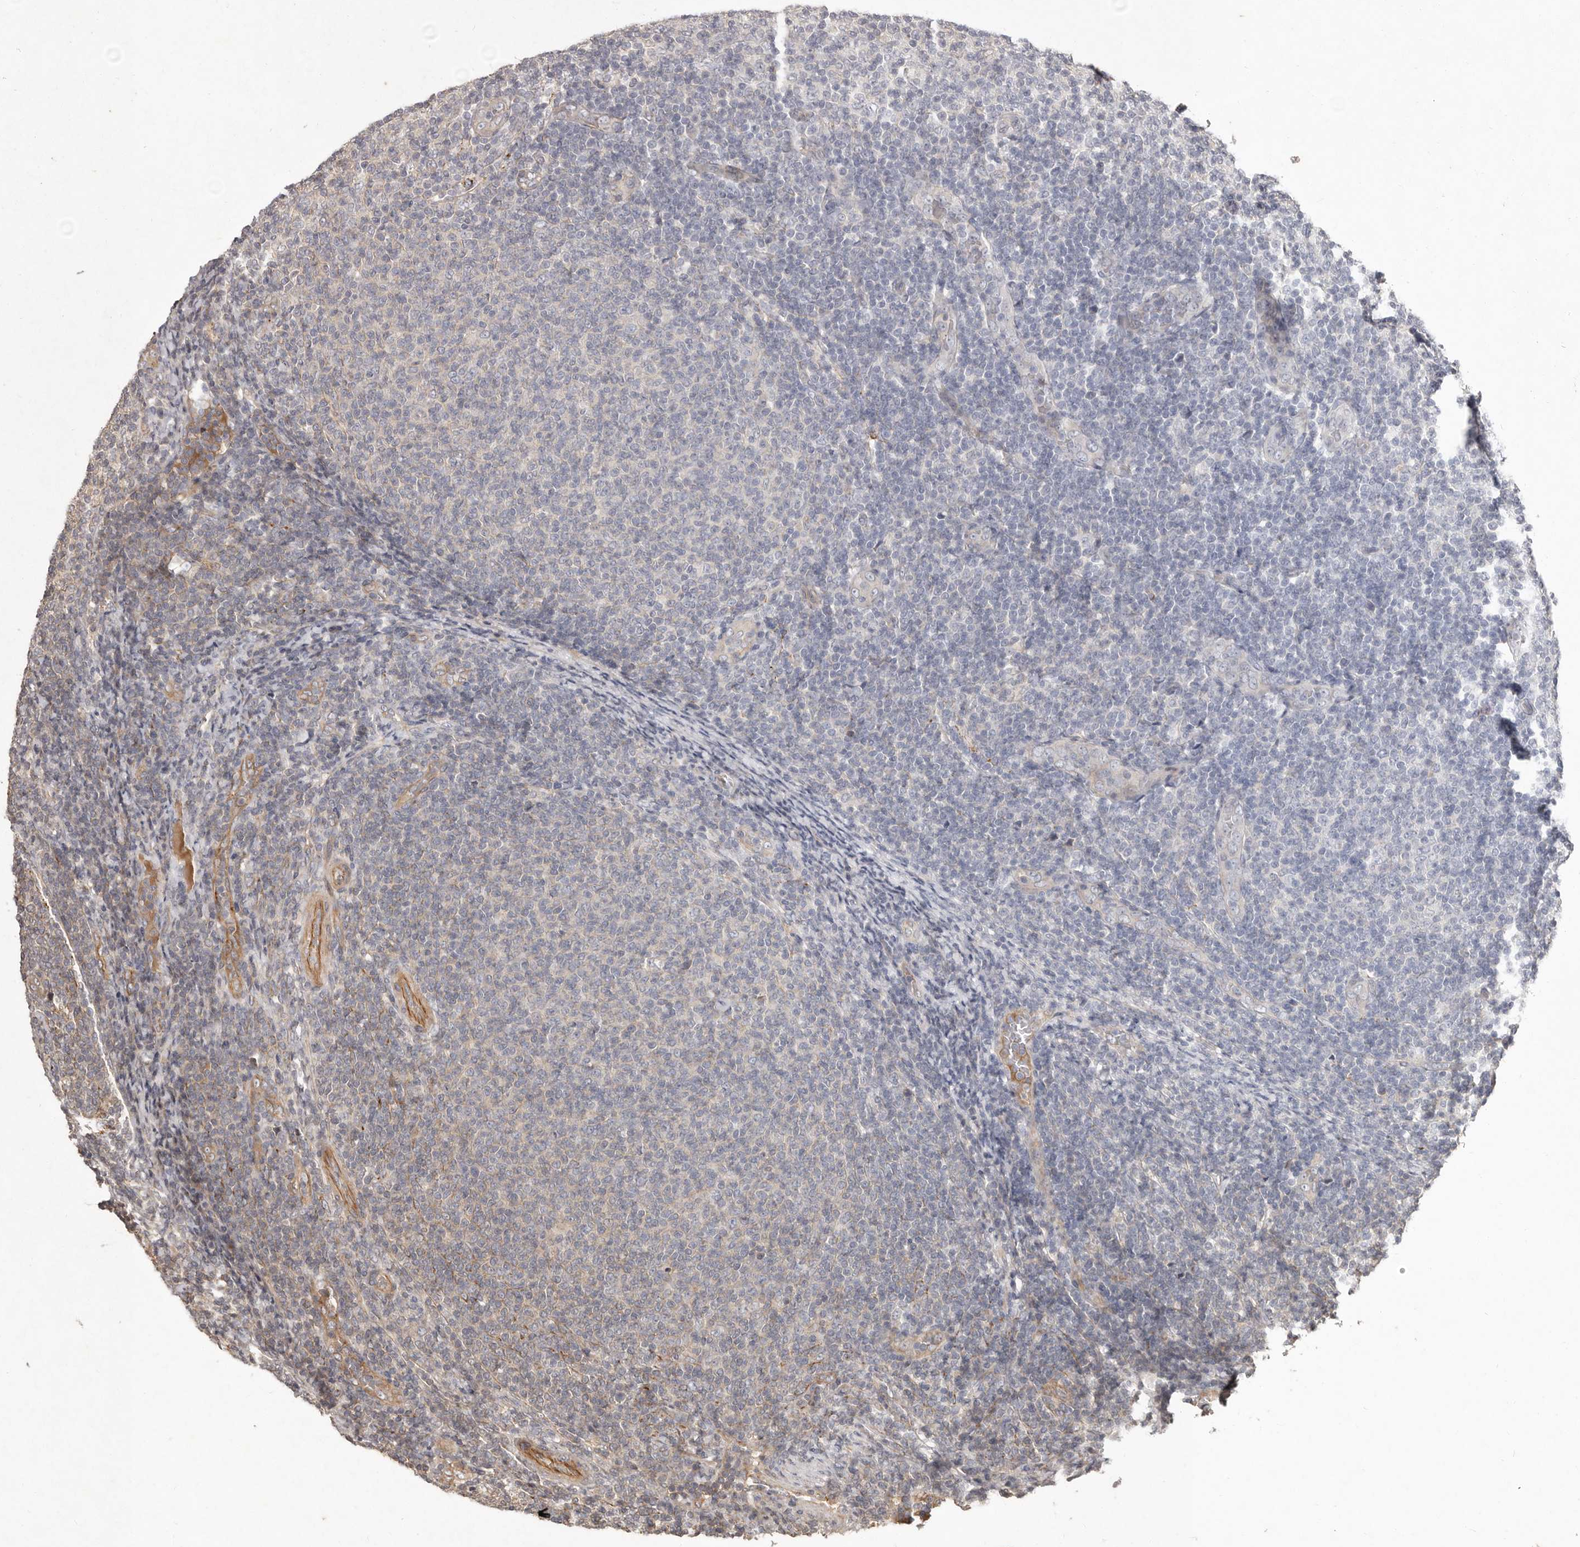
{"staining": {"intensity": "negative", "quantity": "none", "location": "none"}, "tissue": "lymphoma", "cell_type": "Tumor cells", "image_type": "cancer", "snomed": [{"axis": "morphology", "description": "Malignant lymphoma, non-Hodgkin's type, Low grade"}, {"axis": "topography", "description": "Lymph node"}], "caption": "Immunohistochemistry of lymphoma demonstrates no positivity in tumor cells. (Stains: DAB (3,3'-diaminobenzidine) immunohistochemistry with hematoxylin counter stain, Microscopy: brightfield microscopy at high magnification).", "gene": "SEMA3A", "patient": {"sex": "male", "age": 66}}